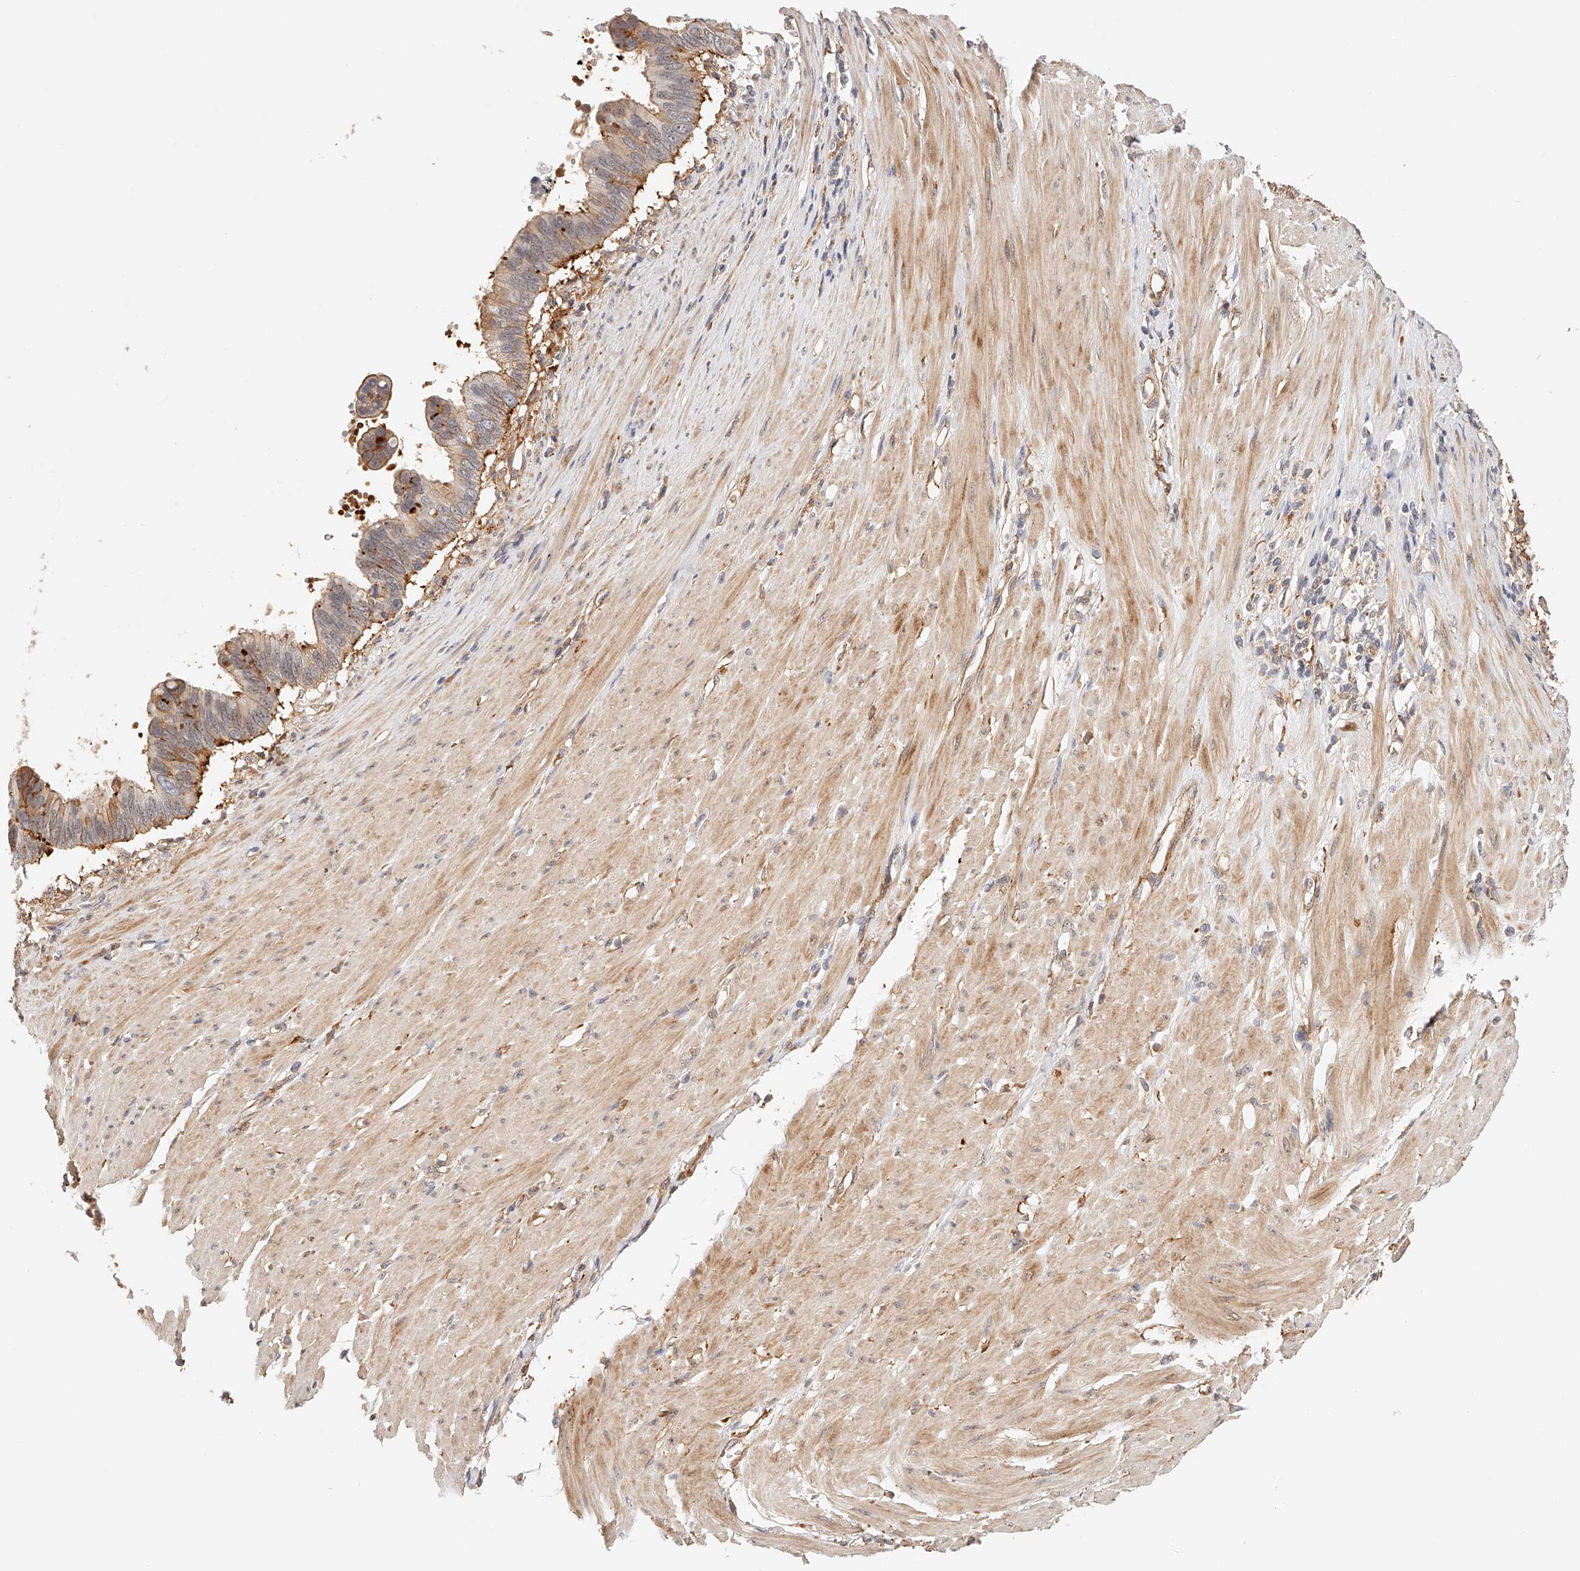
{"staining": {"intensity": "moderate", "quantity": ">75%", "location": "cytoplasmic/membranous"}, "tissue": "pancreatic cancer", "cell_type": "Tumor cells", "image_type": "cancer", "snomed": [{"axis": "morphology", "description": "Adenocarcinoma, NOS"}, {"axis": "topography", "description": "Pancreas"}], "caption": "Immunohistochemical staining of pancreatic cancer reveals medium levels of moderate cytoplasmic/membranous protein expression in approximately >75% of tumor cells.", "gene": "SYNC", "patient": {"sex": "female", "age": 56}}